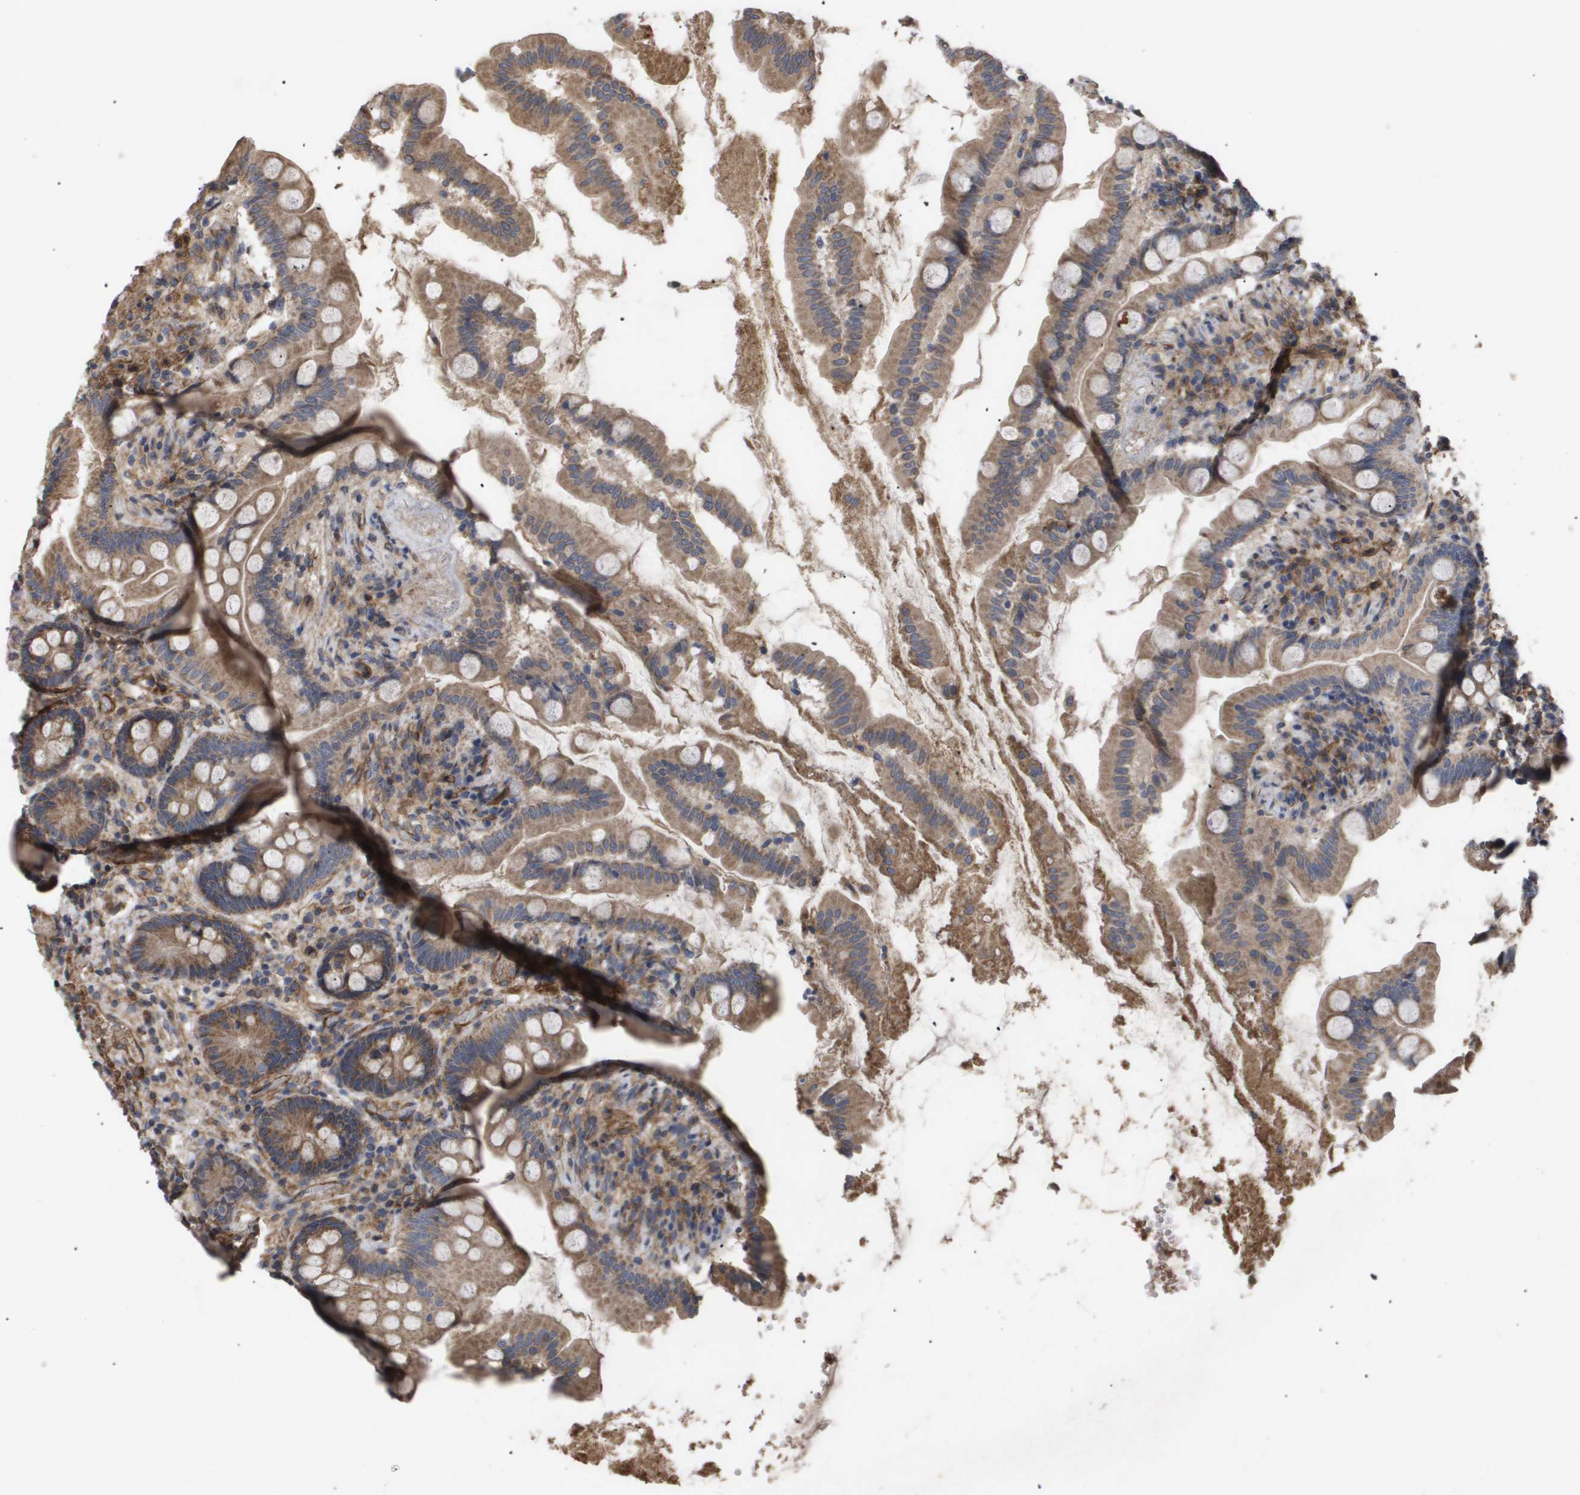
{"staining": {"intensity": "moderate", "quantity": ">75%", "location": "cytoplasmic/membranous"}, "tissue": "small intestine", "cell_type": "Glandular cells", "image_type": "normal", "snomed": [{"axis": "morphology", "description": "Normal tissue, NOS"}, {"axis": "topography", "description": "Small intestine"}], "caption": "An image showing moderate cytoplasmic/membranous staining in about >75% of glandular cells in benign small intestine, as visualized by brown immunohistochemical staining.", "gene": "TNS1", "patient": {"sex": "female", "age": 56}}